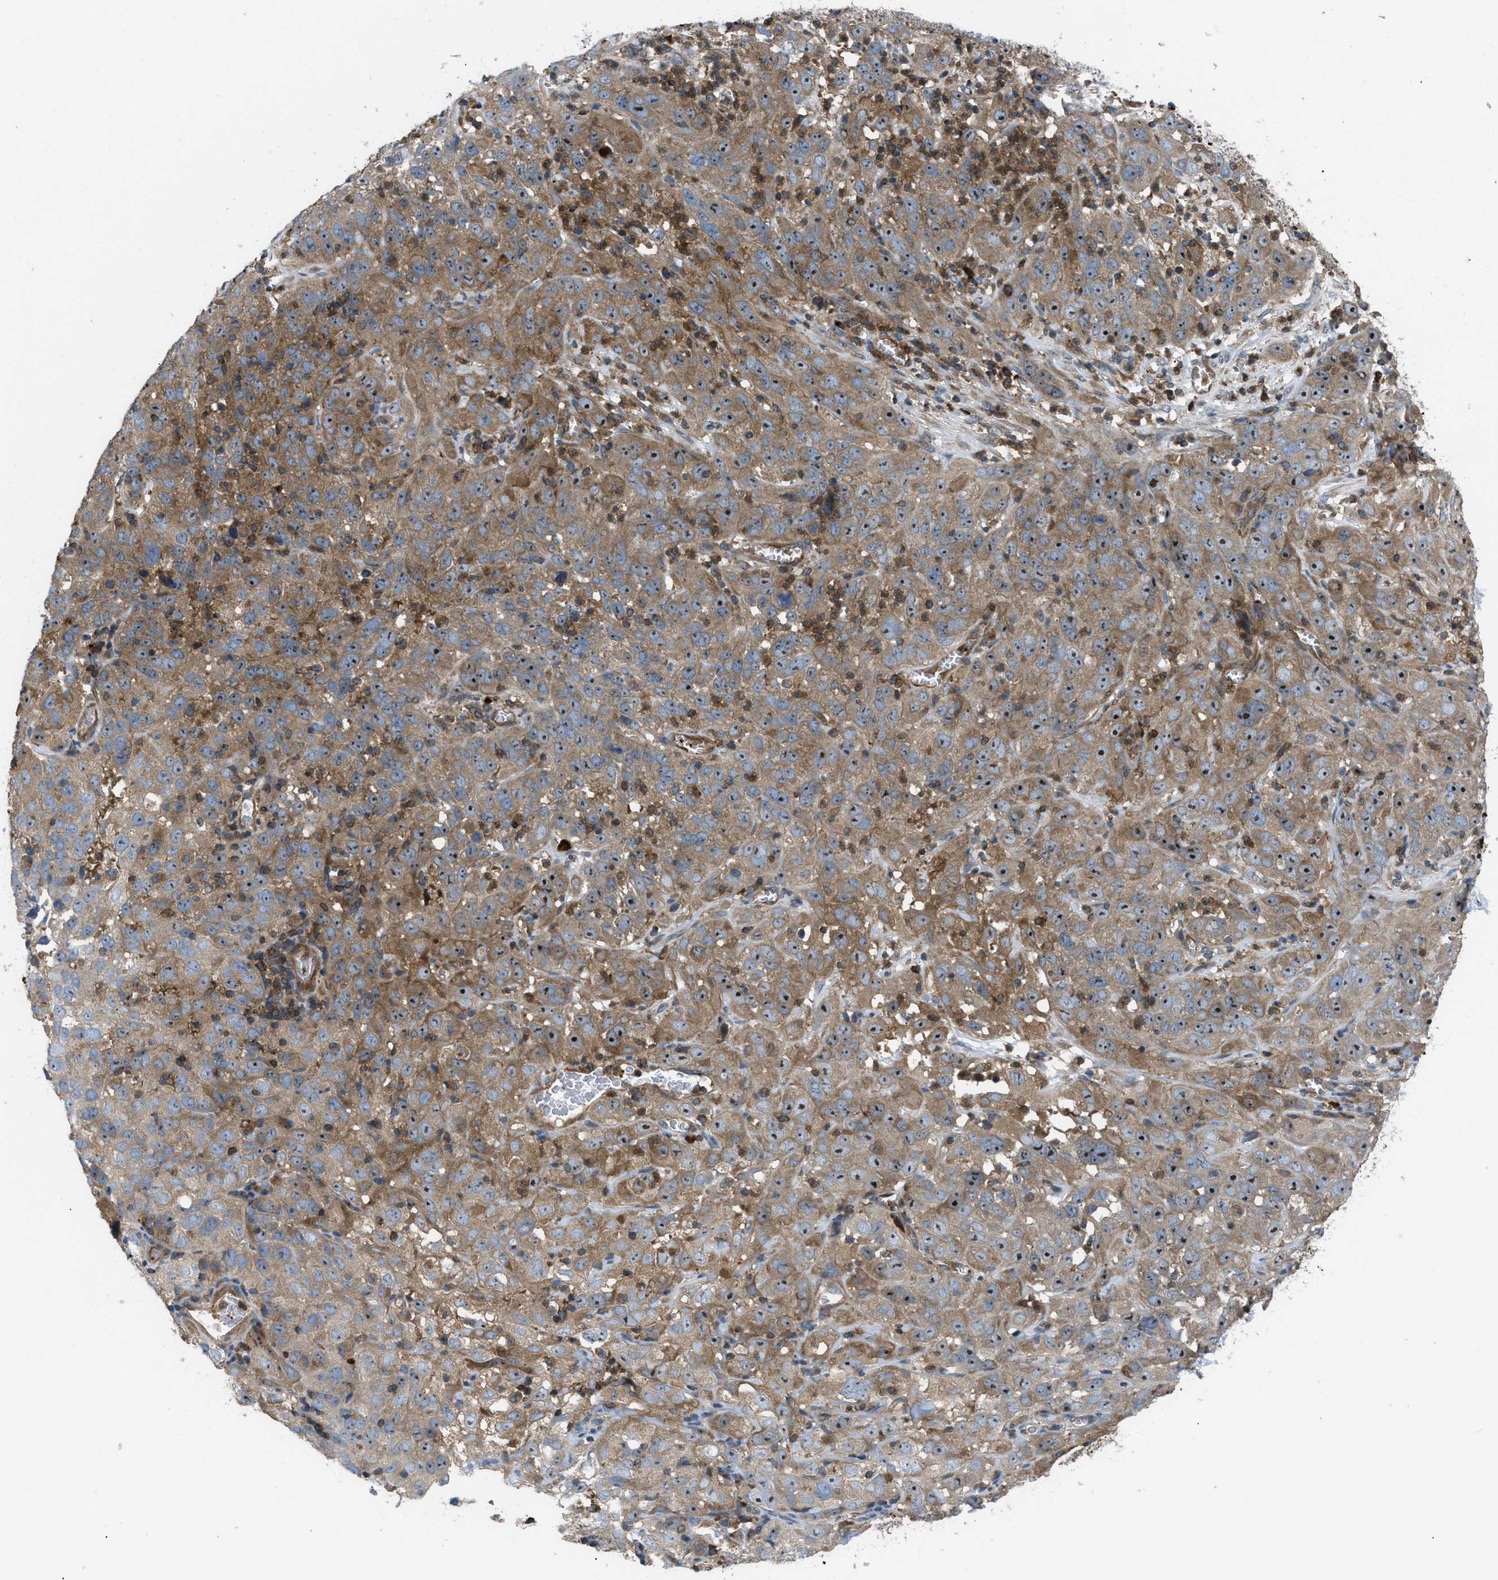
{"staining": {"intensity": "moderate", "quantity": ">75%", "location": "cytoplasmic/membranous,nuclear"}, "tissue": "cervical cancer", "cell_type": "Tumor cells", "image_type": "cancer", "snomed": [{"axis": "morphology", "description": "Squamous cell carcinoma, NOS"}, {"axis": "topography", "description": "Cervix"}], "caption": "Cervical cancer tissue reveals moderate cytoplasmic/membranous and nuclear staining in about >75% of tumor cells Using DAB (3,3'-diaminobenzidine) (brown) and hematoxylin (blue) stains, captured at high magnification using brightfield microscopy.", "gene": "ATP2A3", "patient": {"sex": "female", "age": 32}}